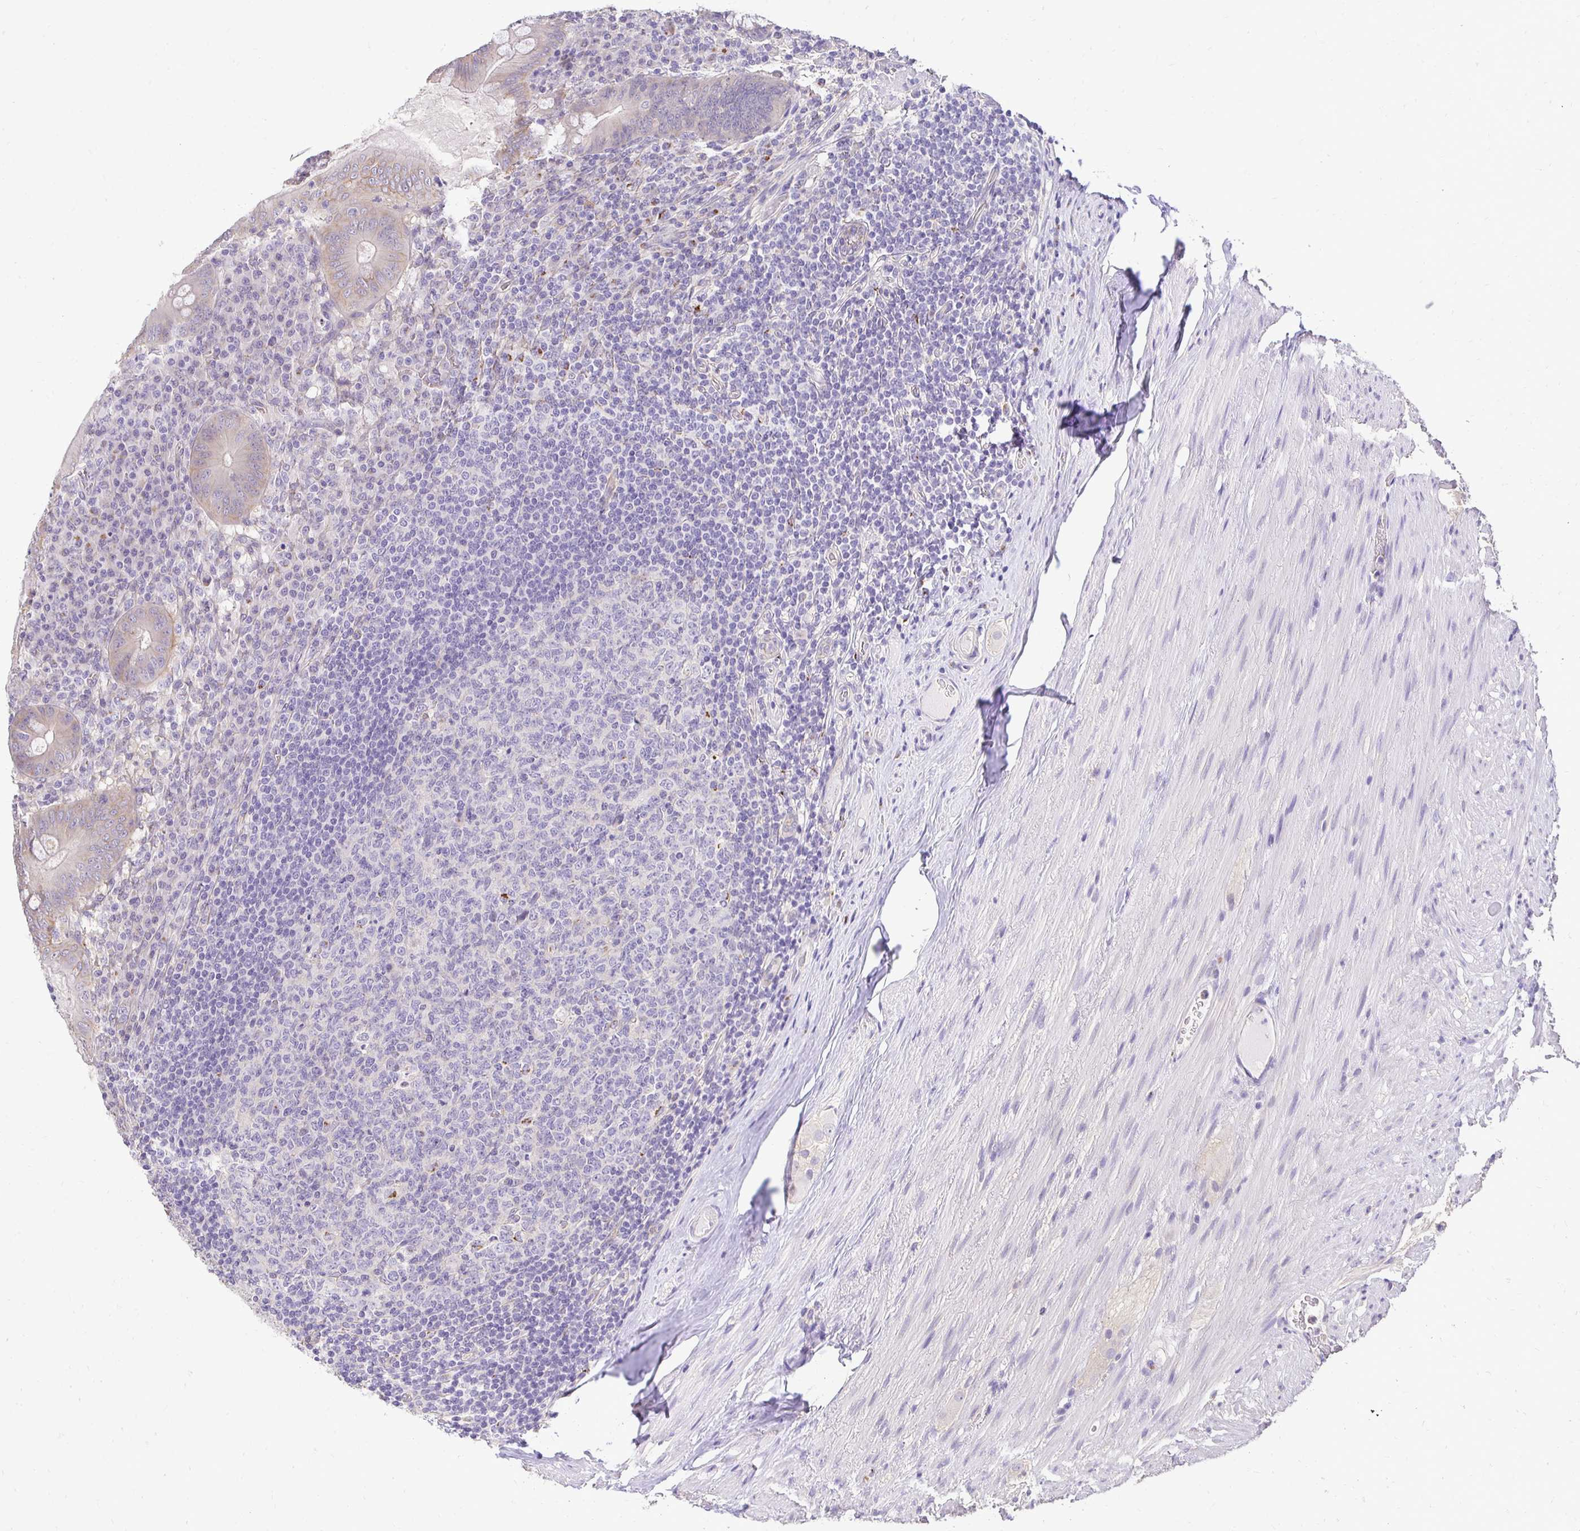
{"staining": {"intensity": "negative", "quantity": "none", "location": "none"}, "tissue": "appendix", "cell_type": "Glandular cells", "image_type": "normal", "snomed": [{"axis": "morphology", "description": "Normal tissue, NOS"}, {"axis": "topography", "description": "Appendix"}], "caption": "Glandular cells show no significant protein expression in benign appendix.", "gene": "SLC9A1", "patient": {"sex": "male", "age": 71}}